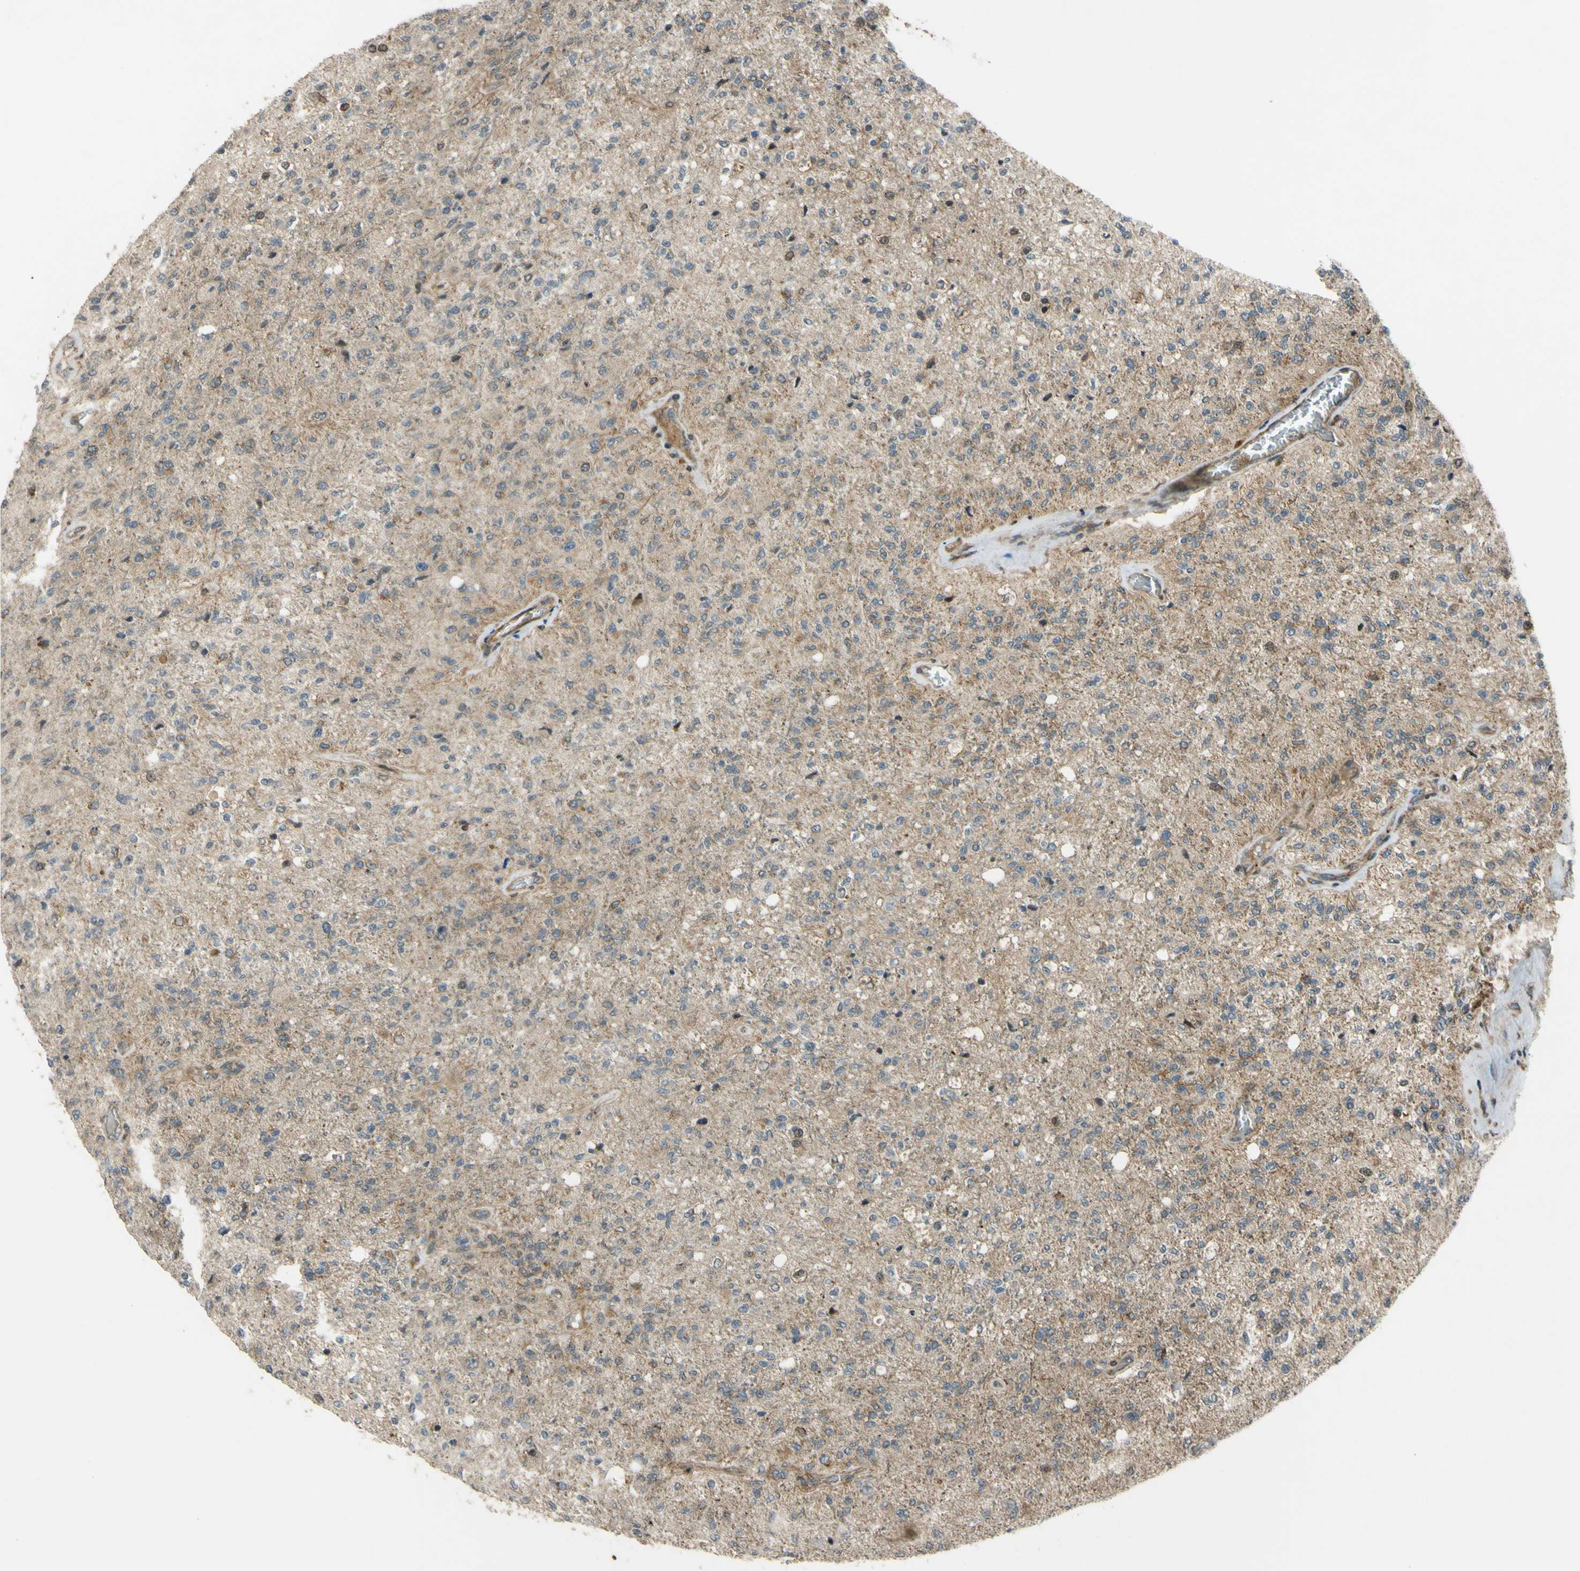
{"staining": {"intensity": "weak", "quantity": ">75%", "location": "cytoplasmic/membranous"}, "tissue": "glioma", "cell_type": "Tumor cells", "image_type": "cancer", "snomed": [{"axis": "morphology", "description": "Normal tissue, NOS"}, {"axis": "morphology", "description": "Glioma, malignant, High grade"}, {"axis": "topography", "description": "Cerebral cortex"}], "caption": "Brown immunohistochemical staining in human glioma exhibits weak cytoplasmic/membranous positivity in approximately >75% of tumor cells. (DAB (3,3'-diaminobenzidine) IHC with brightfield microscopy, high magnification).", "gene": "FLII", "patient": {"sex": "male", "age": 77}}